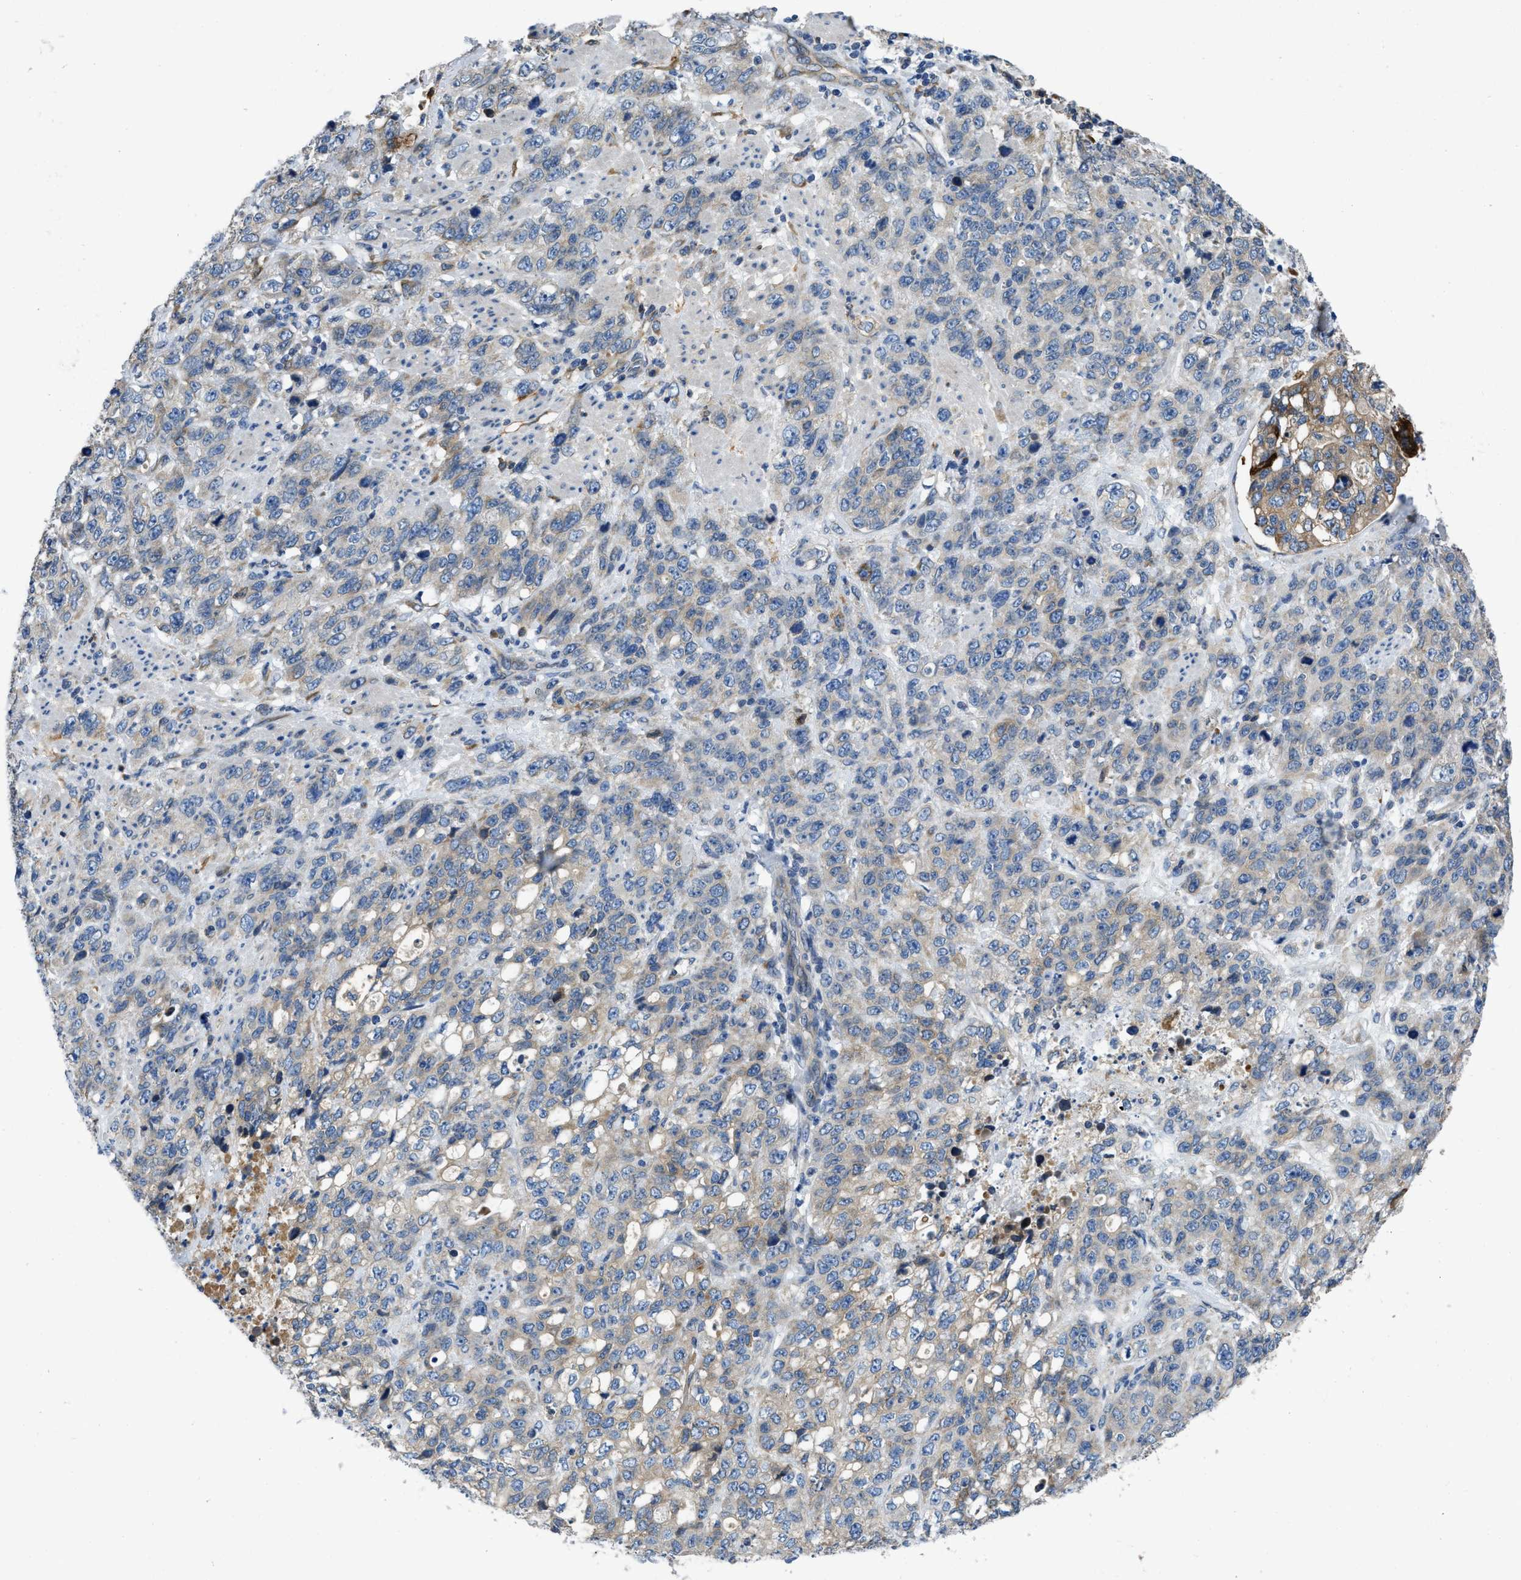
{"staining": {"intensity": "weak", "quantity": "25%-75%", "location": "cytoplasmic/membranous"}, "tissue": "stomach cancer", "cell_type": "Tumor cells", "image_type": "cancer", "snomed": [{"axis": "morphology", "description": "Adenocarcinoma, NOS"}, {"axis": "topography", "description": "Stomach"}], "caption": "IHC micrograph of neoplastic tissue: human adenocarcinoma (stomach) stained using immunohistochemistry demonstrates low levels of weak protein expression localized specifically in the cytoplasmic/membranous of tumor cells, appearing as a cytoplasmic/membranous brown color.", "gene": "GGCX", "patient": {"sex": "male", "age": 48}}